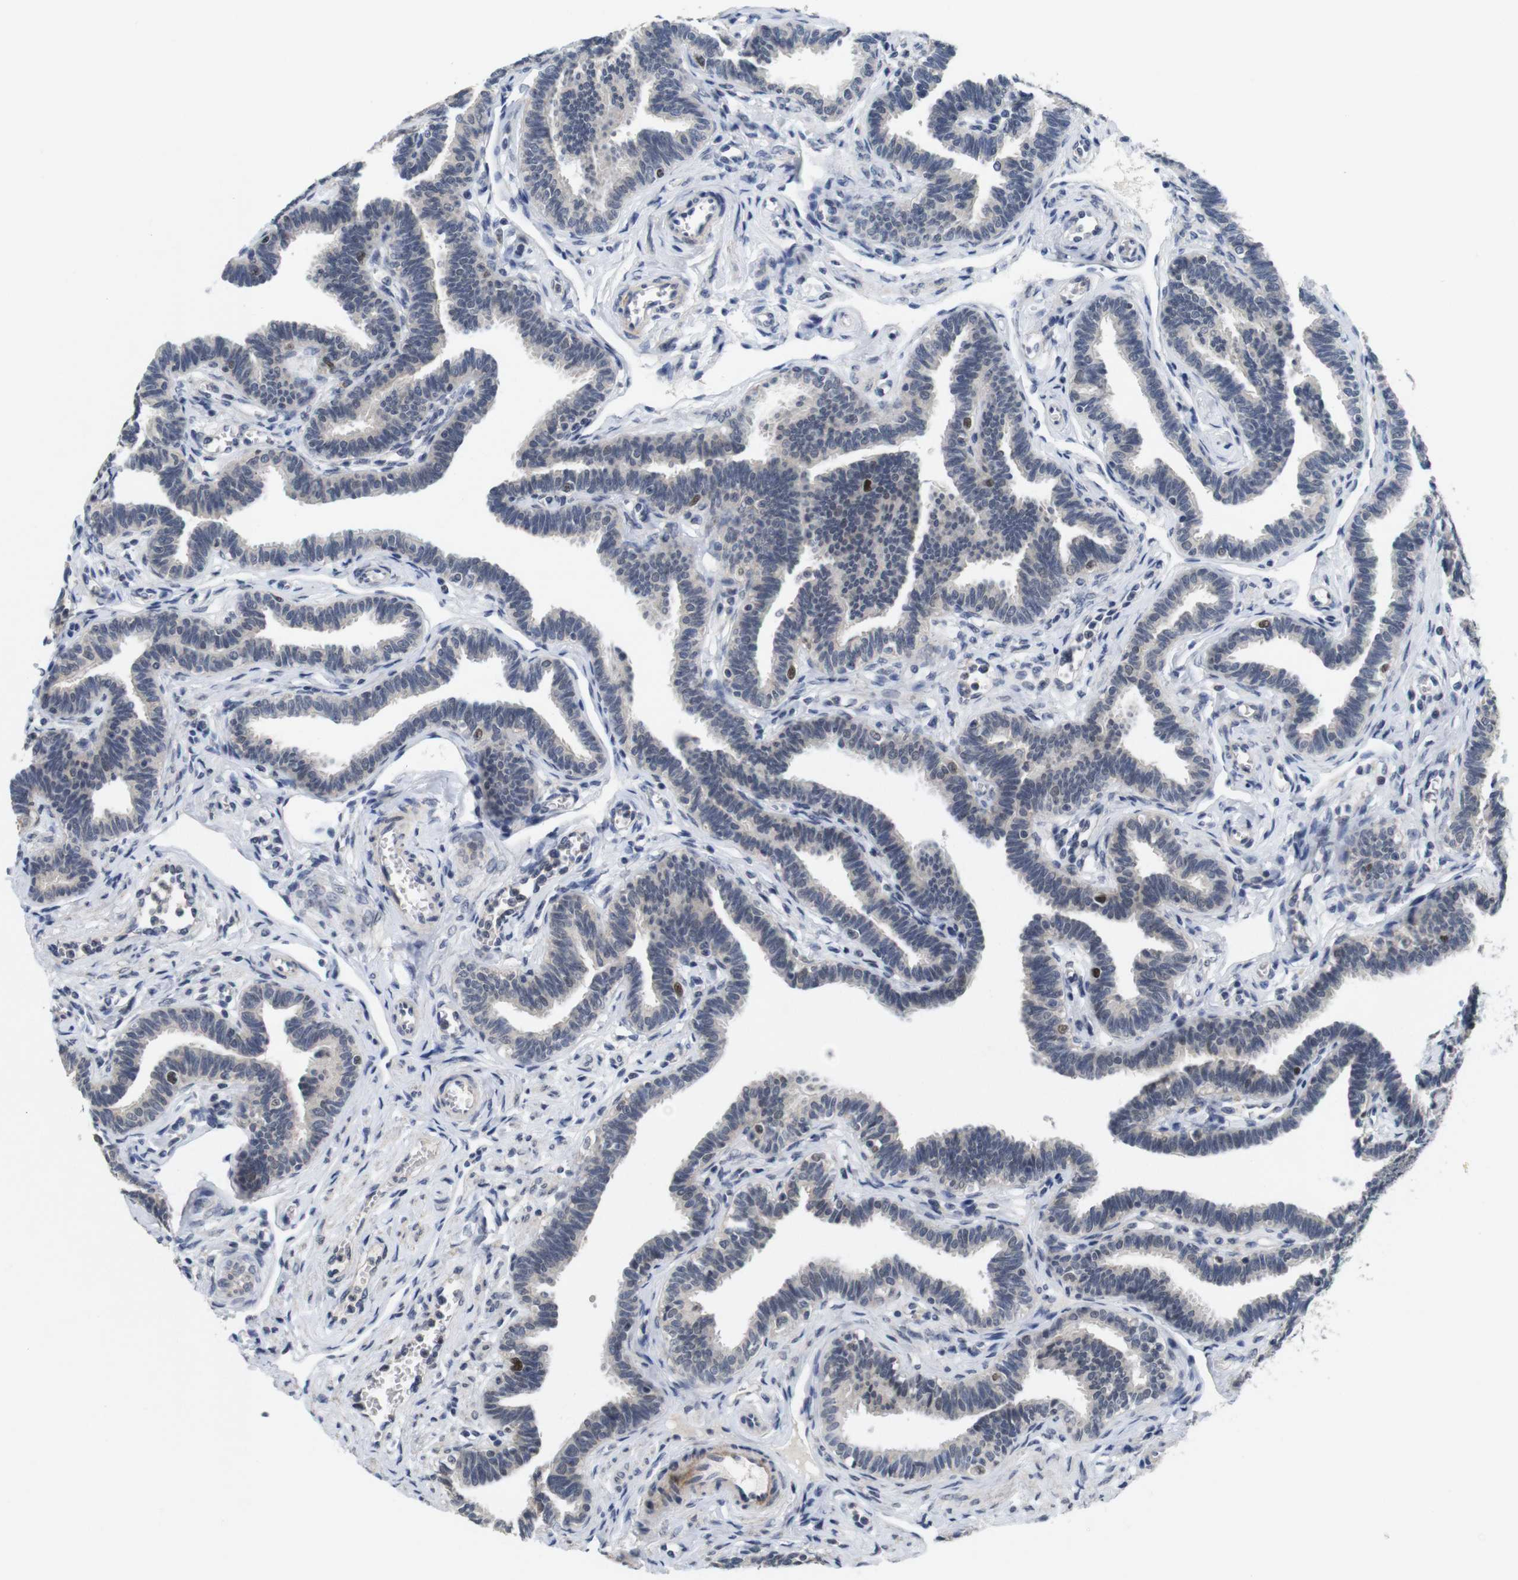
{"staining": {"intensity": "moderate", "quantity": "<25%", "location": "nuclear"}, "tissue": "fallopian tube", "cell_type": "Glandular cells", "image_type": "normal", "snomed": [{"axis": "morphology", "description": "Normal tissue, NOS"}, {"axis": "topography", "description": "Fallopian tube"}, {"axis": "topography", "description": "Ovary"}], "caption": "High-power microscopy captured an IHC image of benign fallopian tube, revealing moderate nuclear staining in approximately <25% of glandular cells. Nuclei are stained in blue.", "gene": "SKP2", "patient": {"sex": "female", "age": 23}}